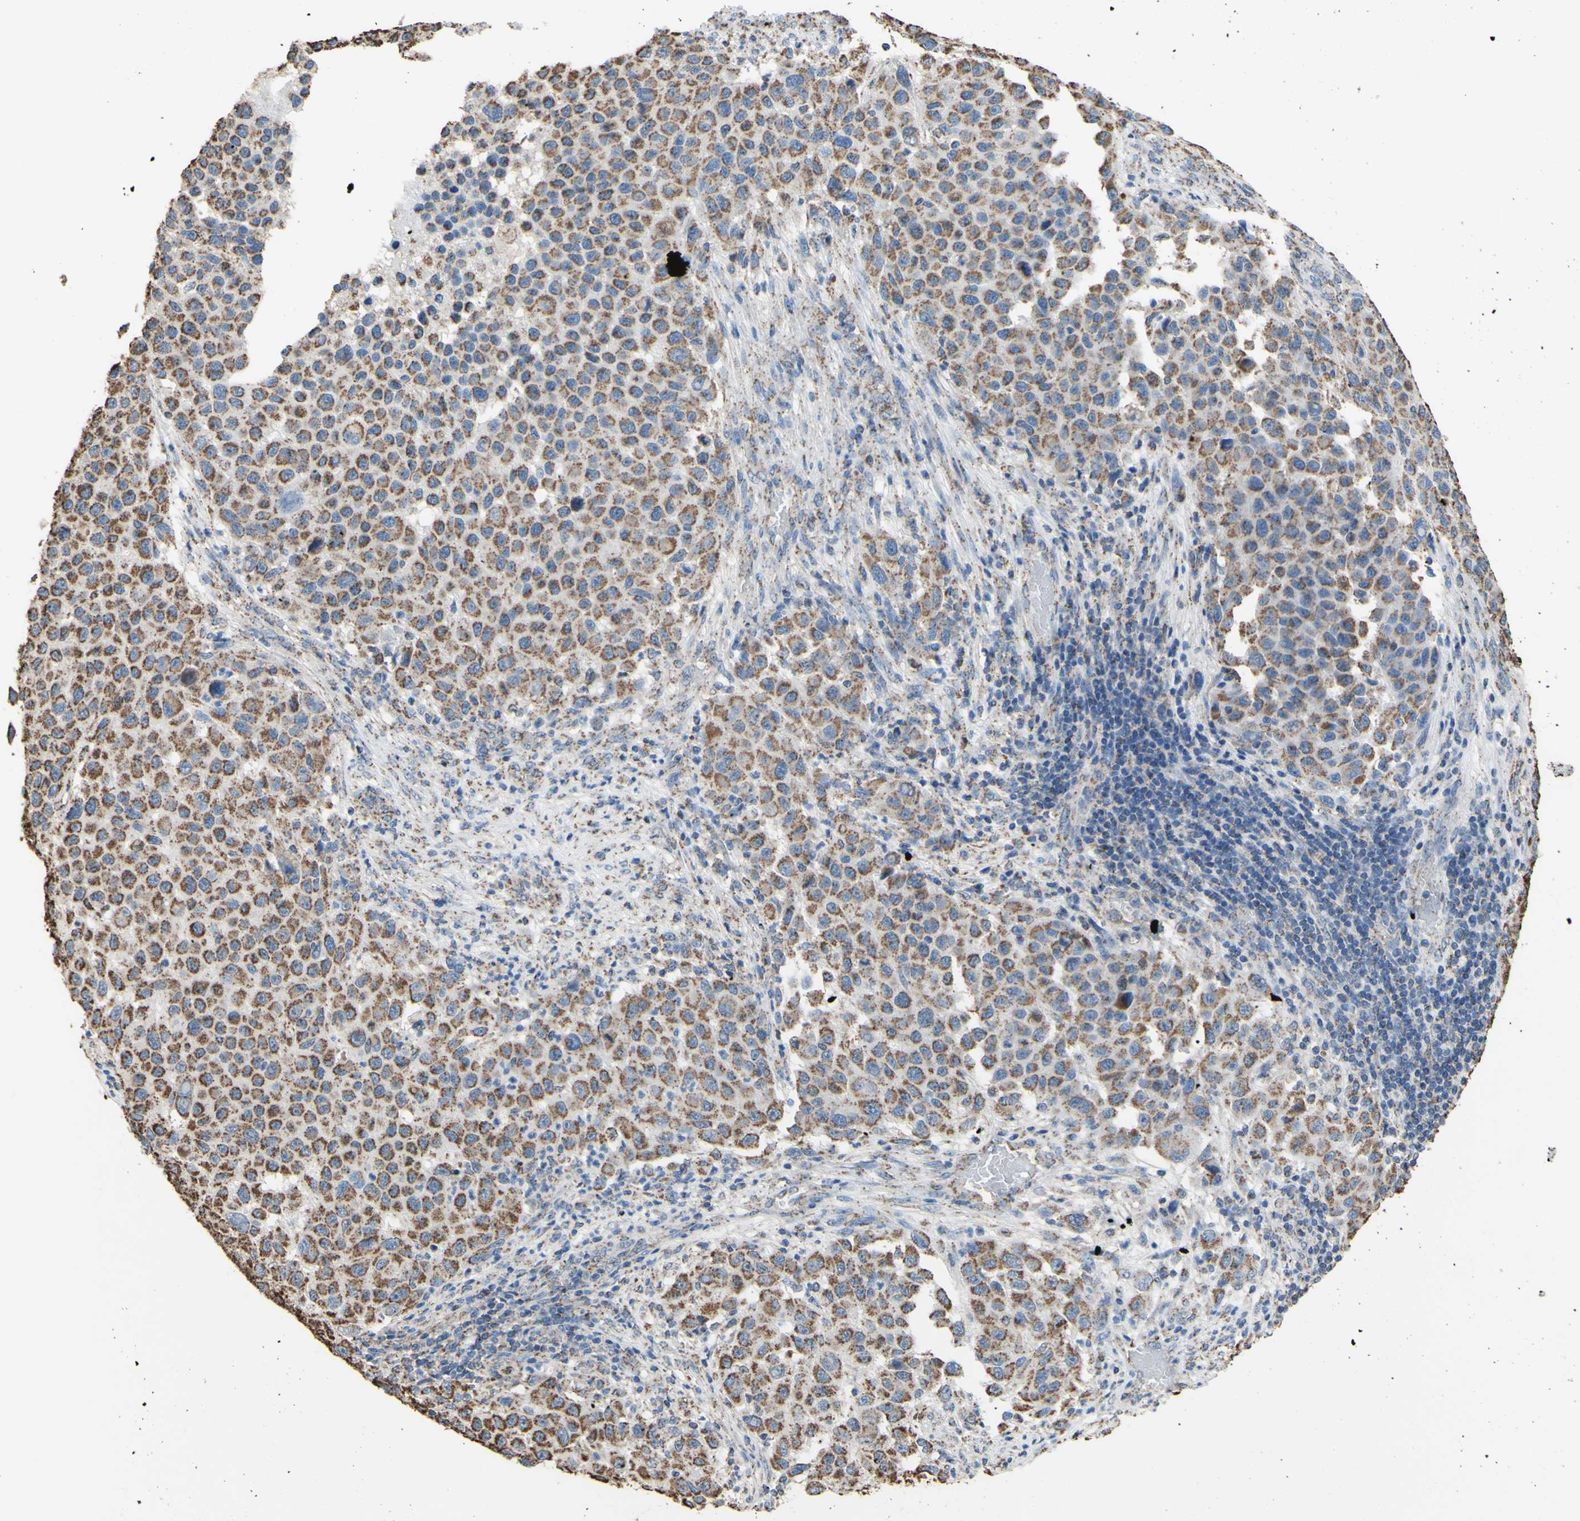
{"staining": {"intensity": "weak", "quantity": ">75%", "location": "cytoplasmic/membranous"}, "tissue": "melanoma", "cell_type": "Tumor cells", "image_type": "cancer", "snomed": [{"axis": "morphology", "description": "Malignant melanoma, Metastatic site"}, {"axis": "topography", "description": "Lymph node"}], "caption": "Protein staining displays weak cytoplasmic/membranous positivity in about >75% of tumor cells in melanoma.", "gene": "CMKLR2", "patient": {"sex": "male", "age": 61}}